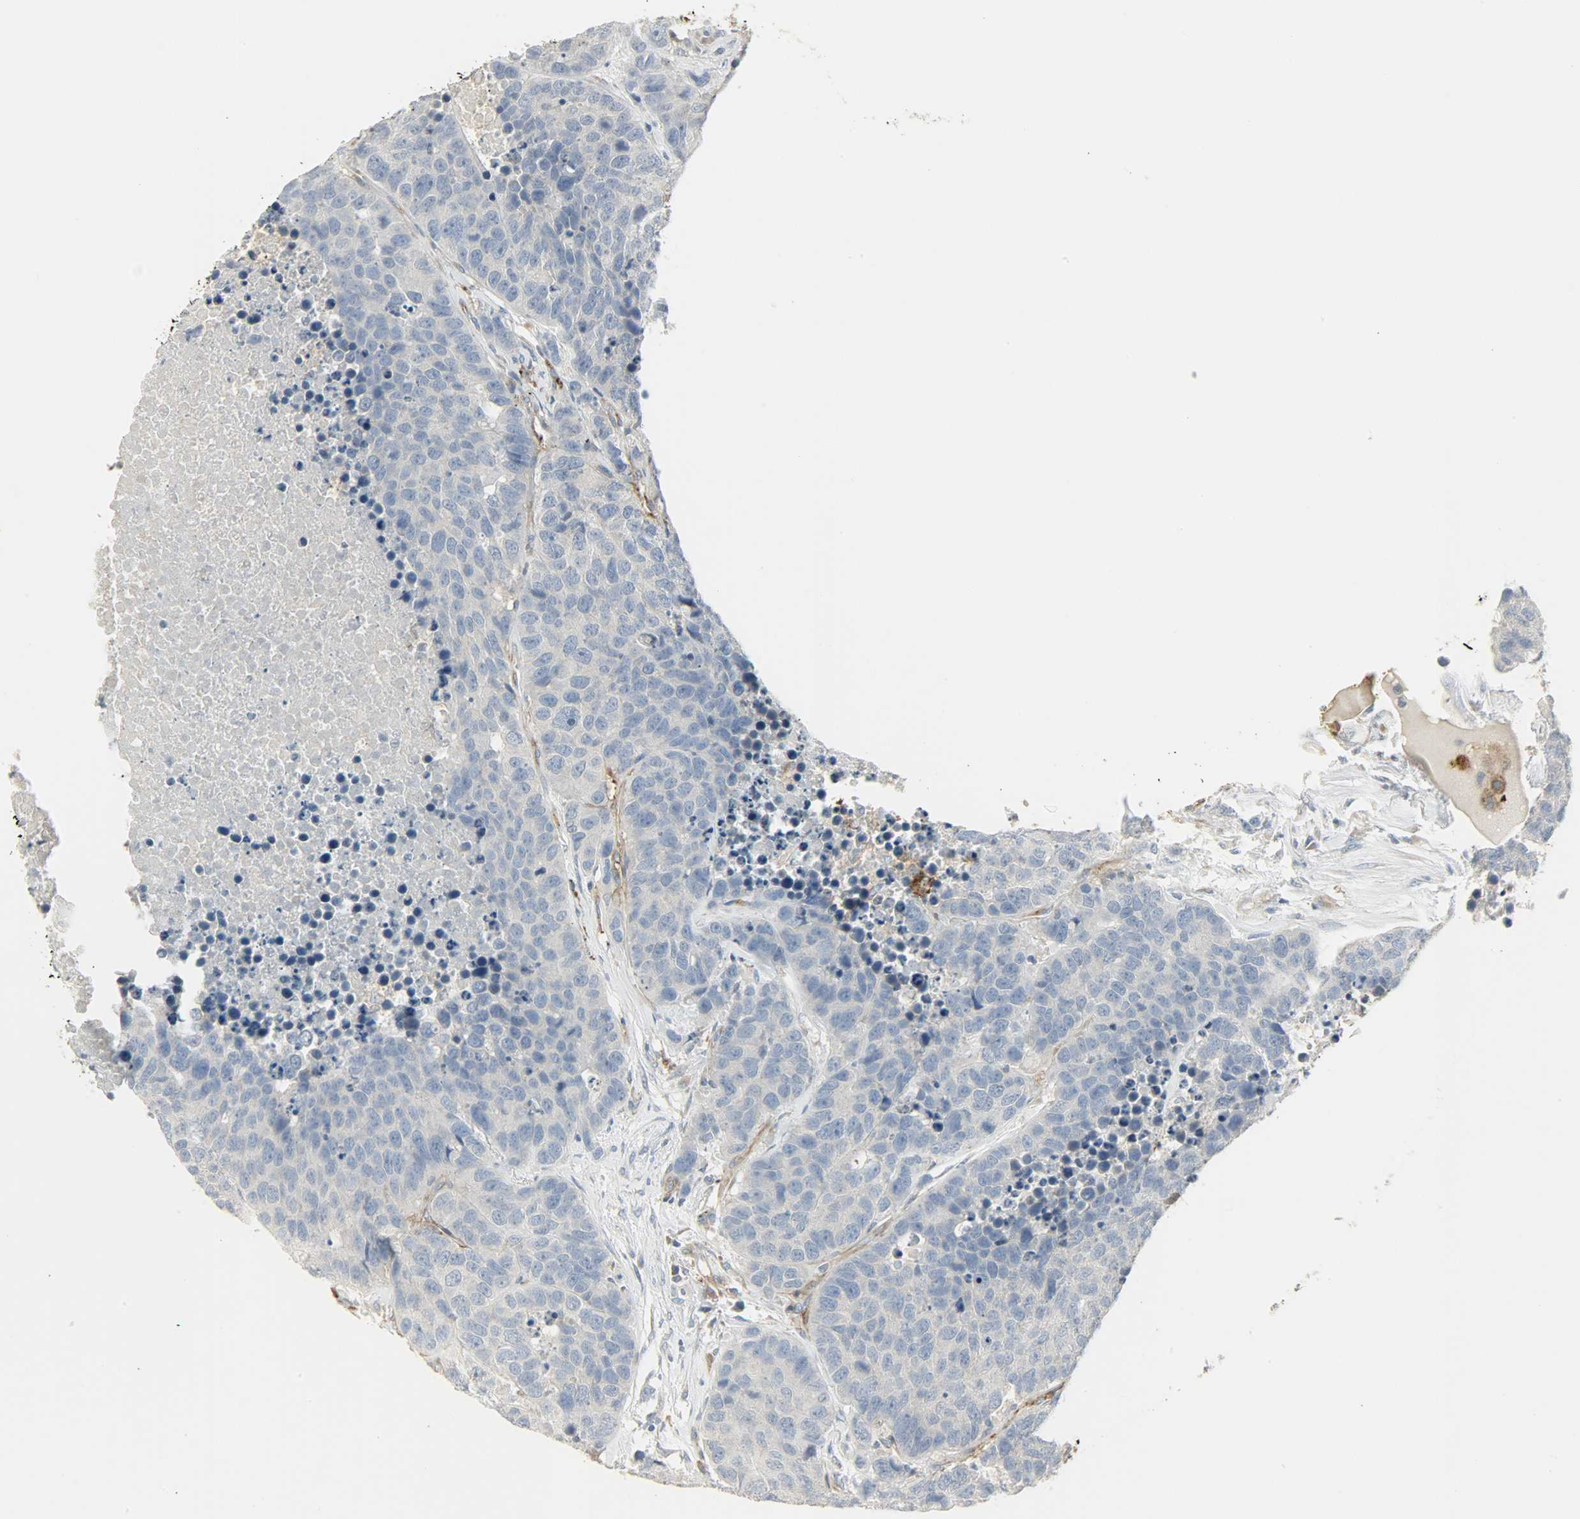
{"staining": {"intensity": "negative", "quantity": "none", "location": "none"}, "tissue": "carcinoid", "cell_type": "Tumor cells", "image_type": "cancer", "snomed": [{"axis": "morphology", "description": "Carcinoid, malignant, NOS"}, {"axis": "topography", "description": "Lung"}], "caption": "DAB (3,3'-diaminobenzidine) immunohistochemical staining of carcinoid displays no significant positivity in tumor cells. (Stains: DAB IHC with hematoxylin counter stain, Microscopy: brightfield microscopy at high magnification).", "gene": "ENPEP", "patient": {"sex": "male", "age": 60}}